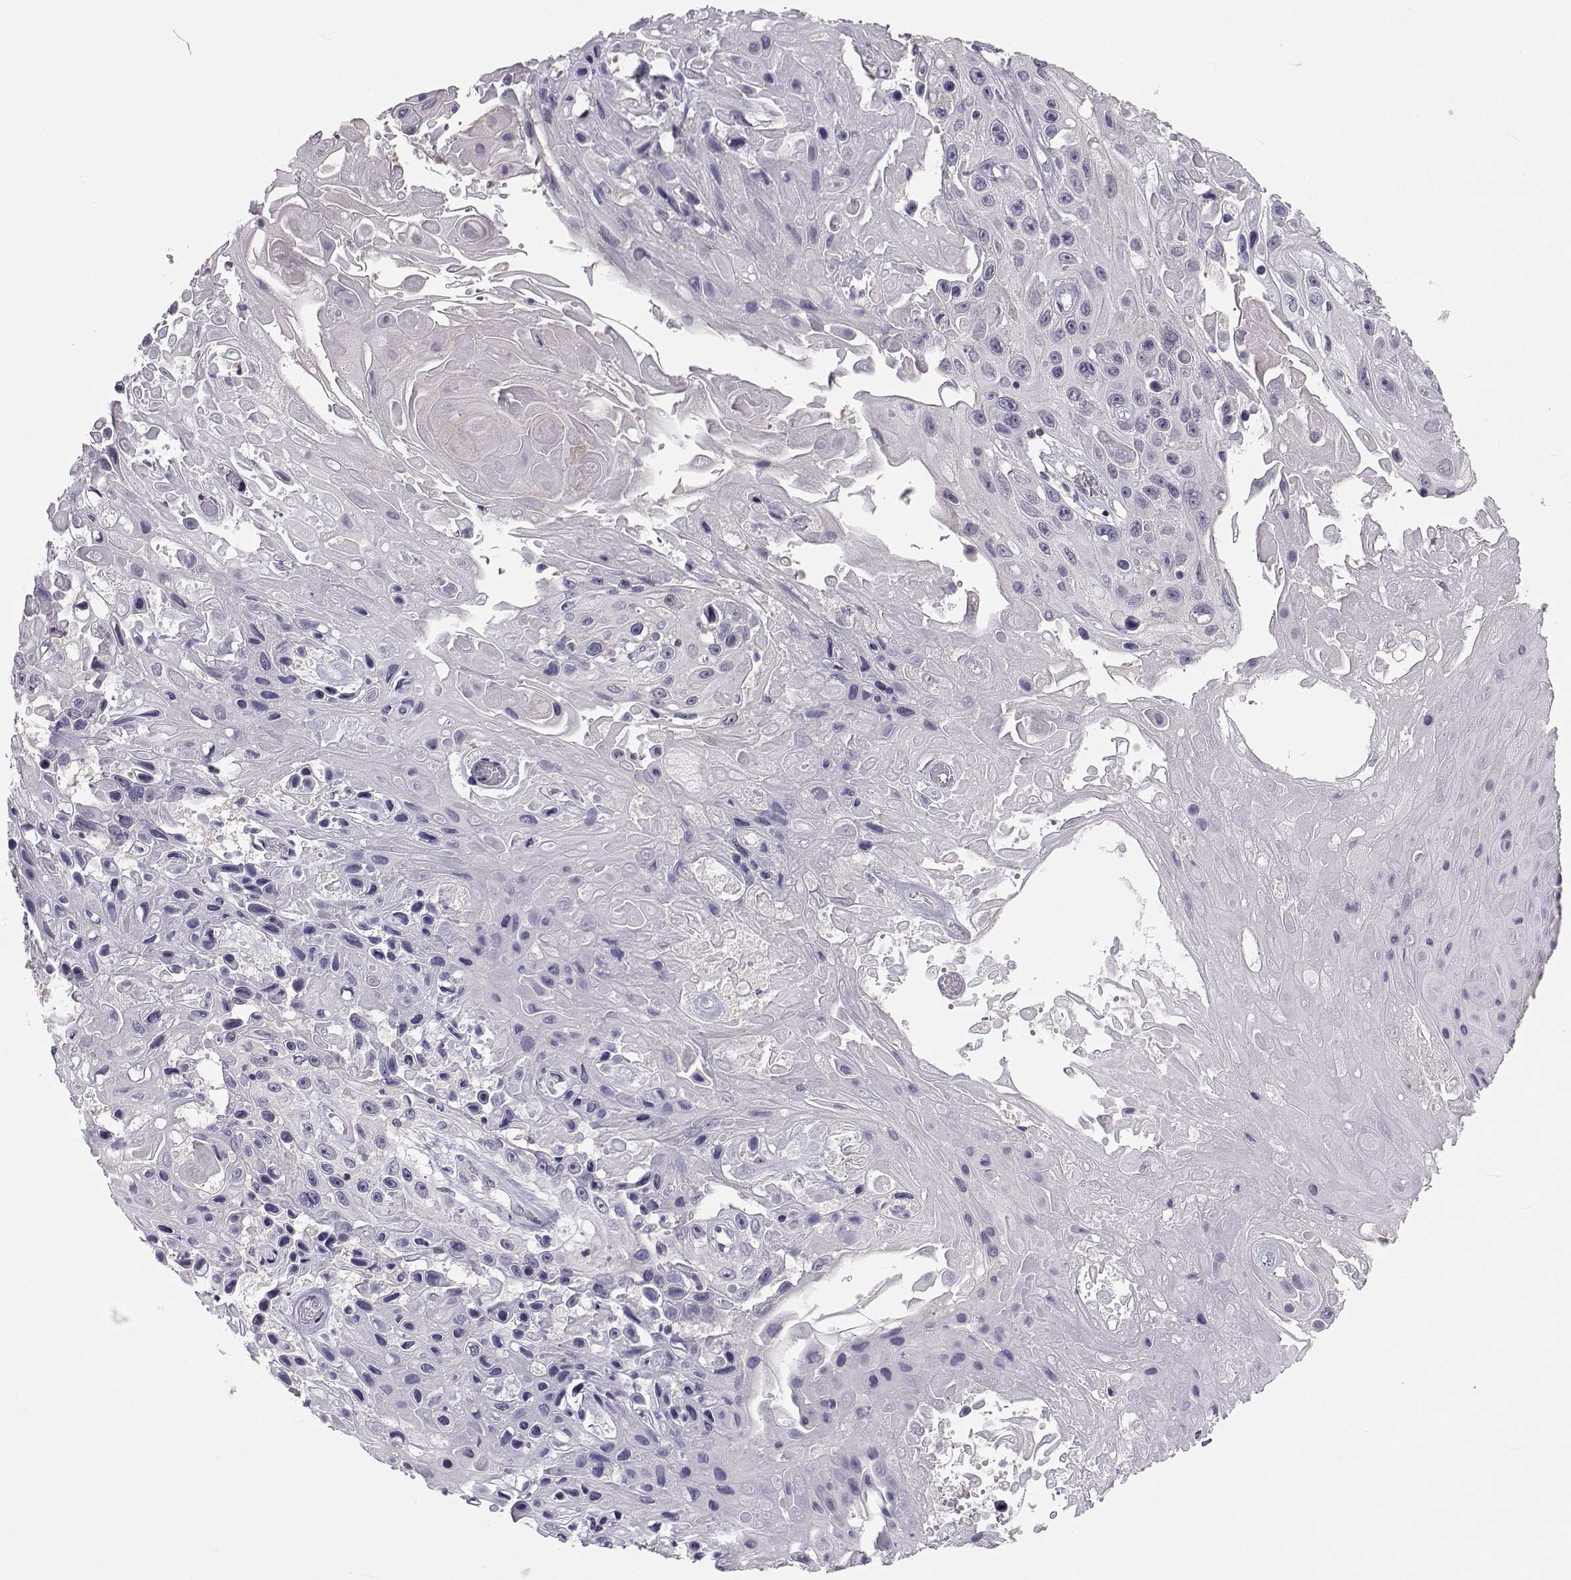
{"staining": {"intensity": "negative", "quantity": "none", "location": "none"}, "tissue": "skin cancer", "cell_type": "Tumor cells", "image_type": "cancer", "snomed": [{"axis": "morphology", "description": "Squamous cell carcinoma, NOS"}, {"axis": "topography", "description": "Skin"}], "caption": "Tumor cells show no significant positivity in squamous cell carcinoma (skin).", "gene": "MROH7", "patient": {"sex": "male", "age": 82}}